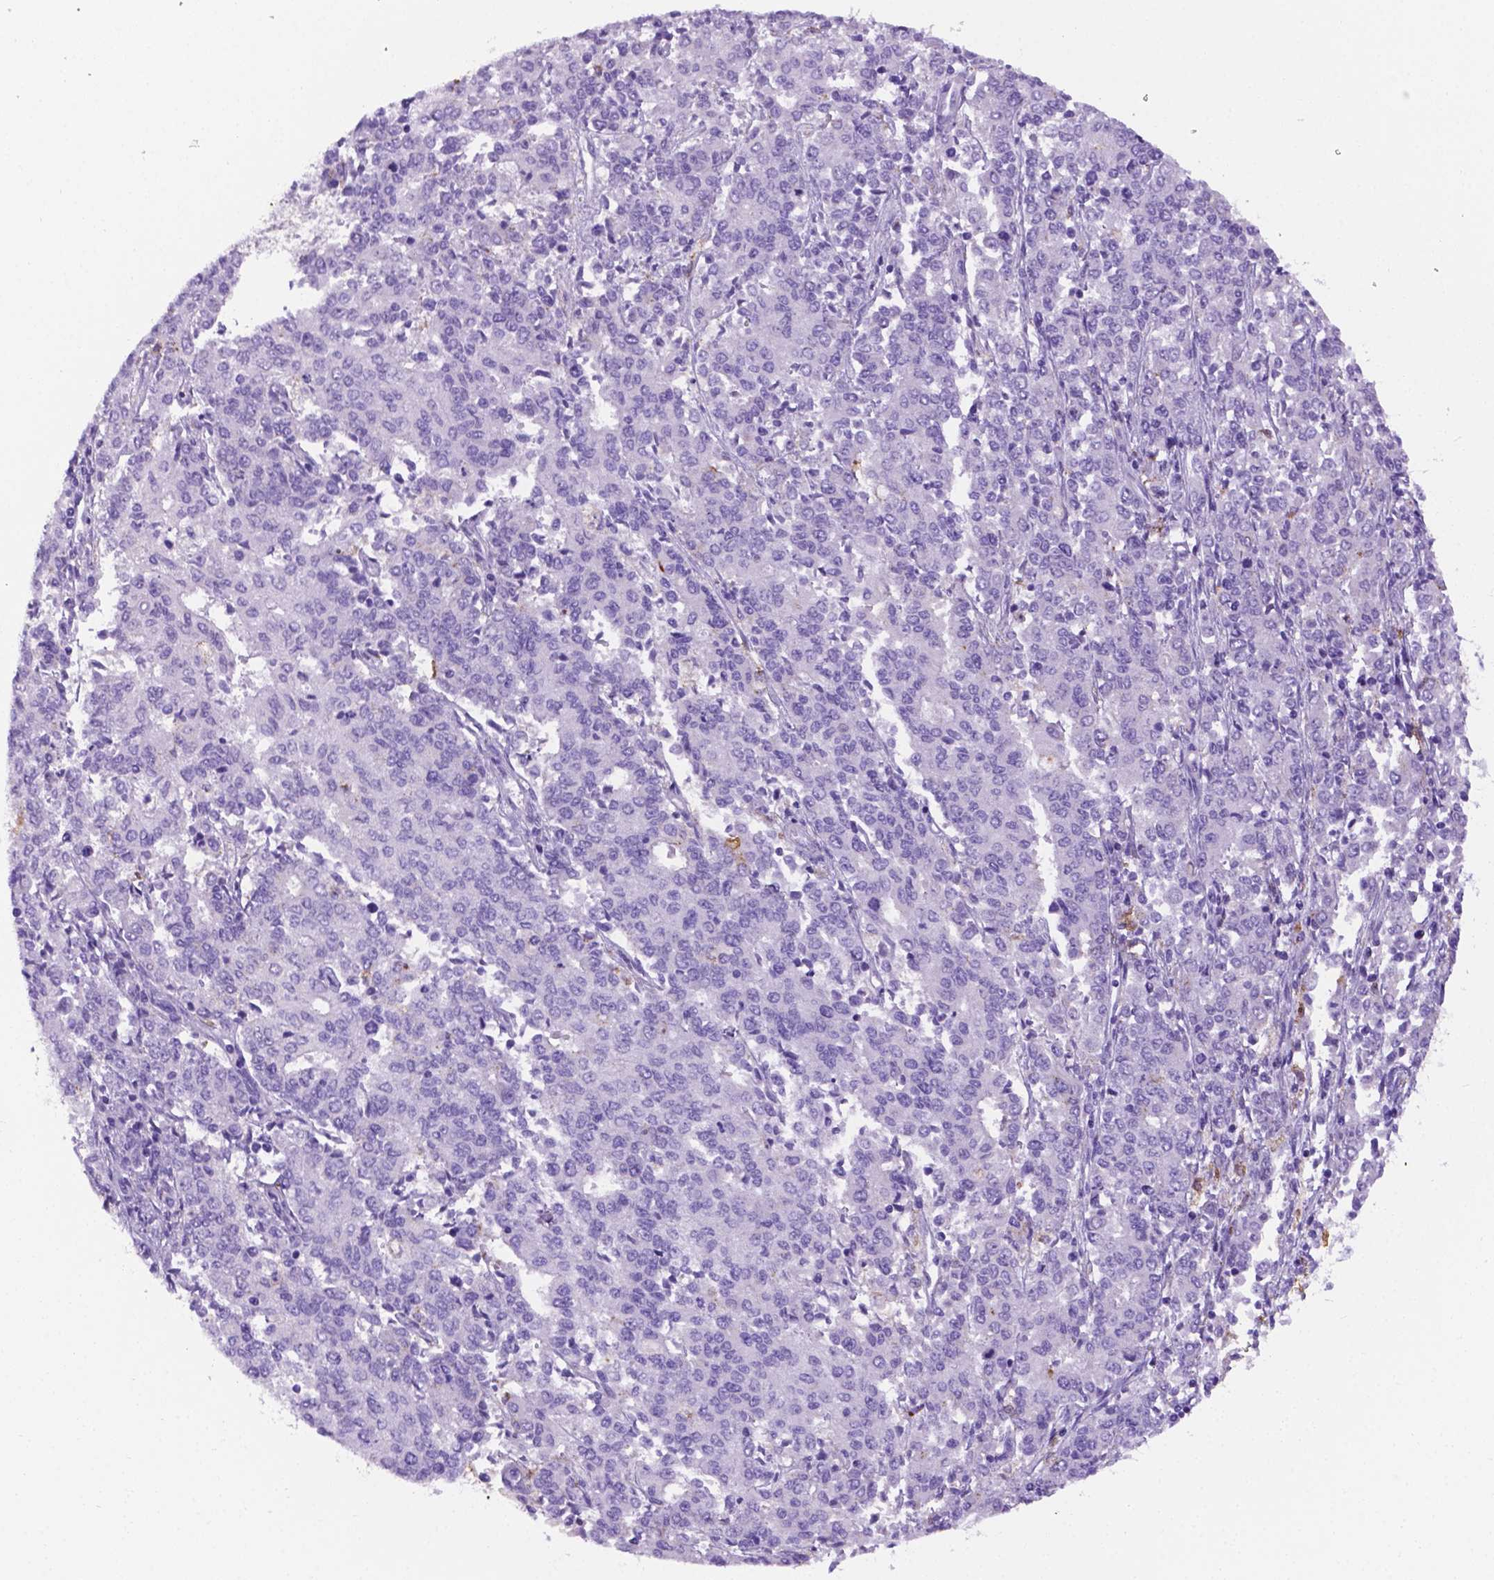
{"staining": {"intensity": "negative", "quantity": "none", "location": "none"}, "tissue": "endometrial cancer", "cell_type": "Tumor cells", "image_type": "cancer", "snomed": [{"axis": "morphology", "description": "Adenocarcinoma, NOS"}, {"axis": "topography", "description": "Endometrium"}], "caption": "IHC micrograph of neoplastic tissue: endometrial adenocarcinoma stained with DAB displays no significant protein positivity in tumor cells.", "gene": "APOE", "patient": {"sex": "female", "age": 50}}